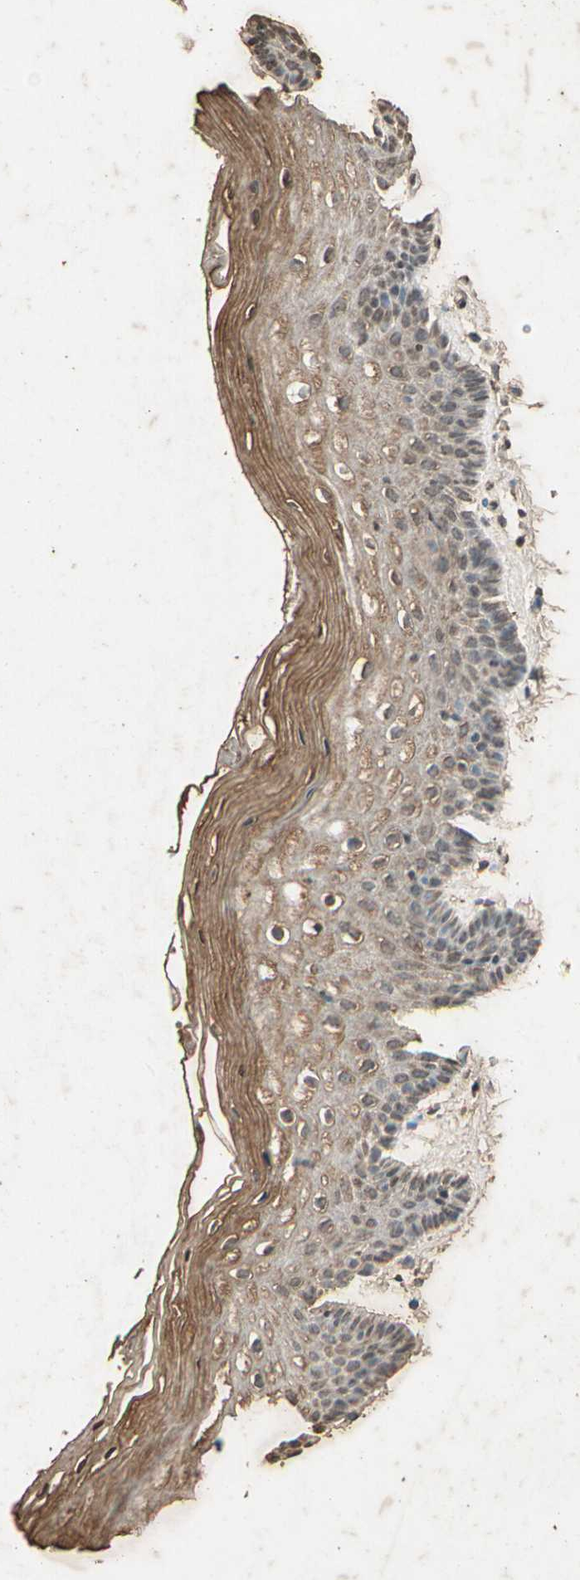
{"staining": {"intensity": "moderate", "quantity": ">75%", "location": "cytoplasmic/membranous"}, "tissue": "vagina", "cell_type": "Squamous epithelial cells", "image_type": "normal", "snomed": [{"axis": "morphology", "description": "Normal tissue, NOS"}, {"axis": "topography", "description": "Vagina"}], "caption": "Immunohistochemical staining of benign human vagina displays >75% levels of moderate cytoplasmic/membranous protein staining in about >75% of squamous epithelial cells.", "gene": "GC", "patient": {"sex": "female", "age": 46}}